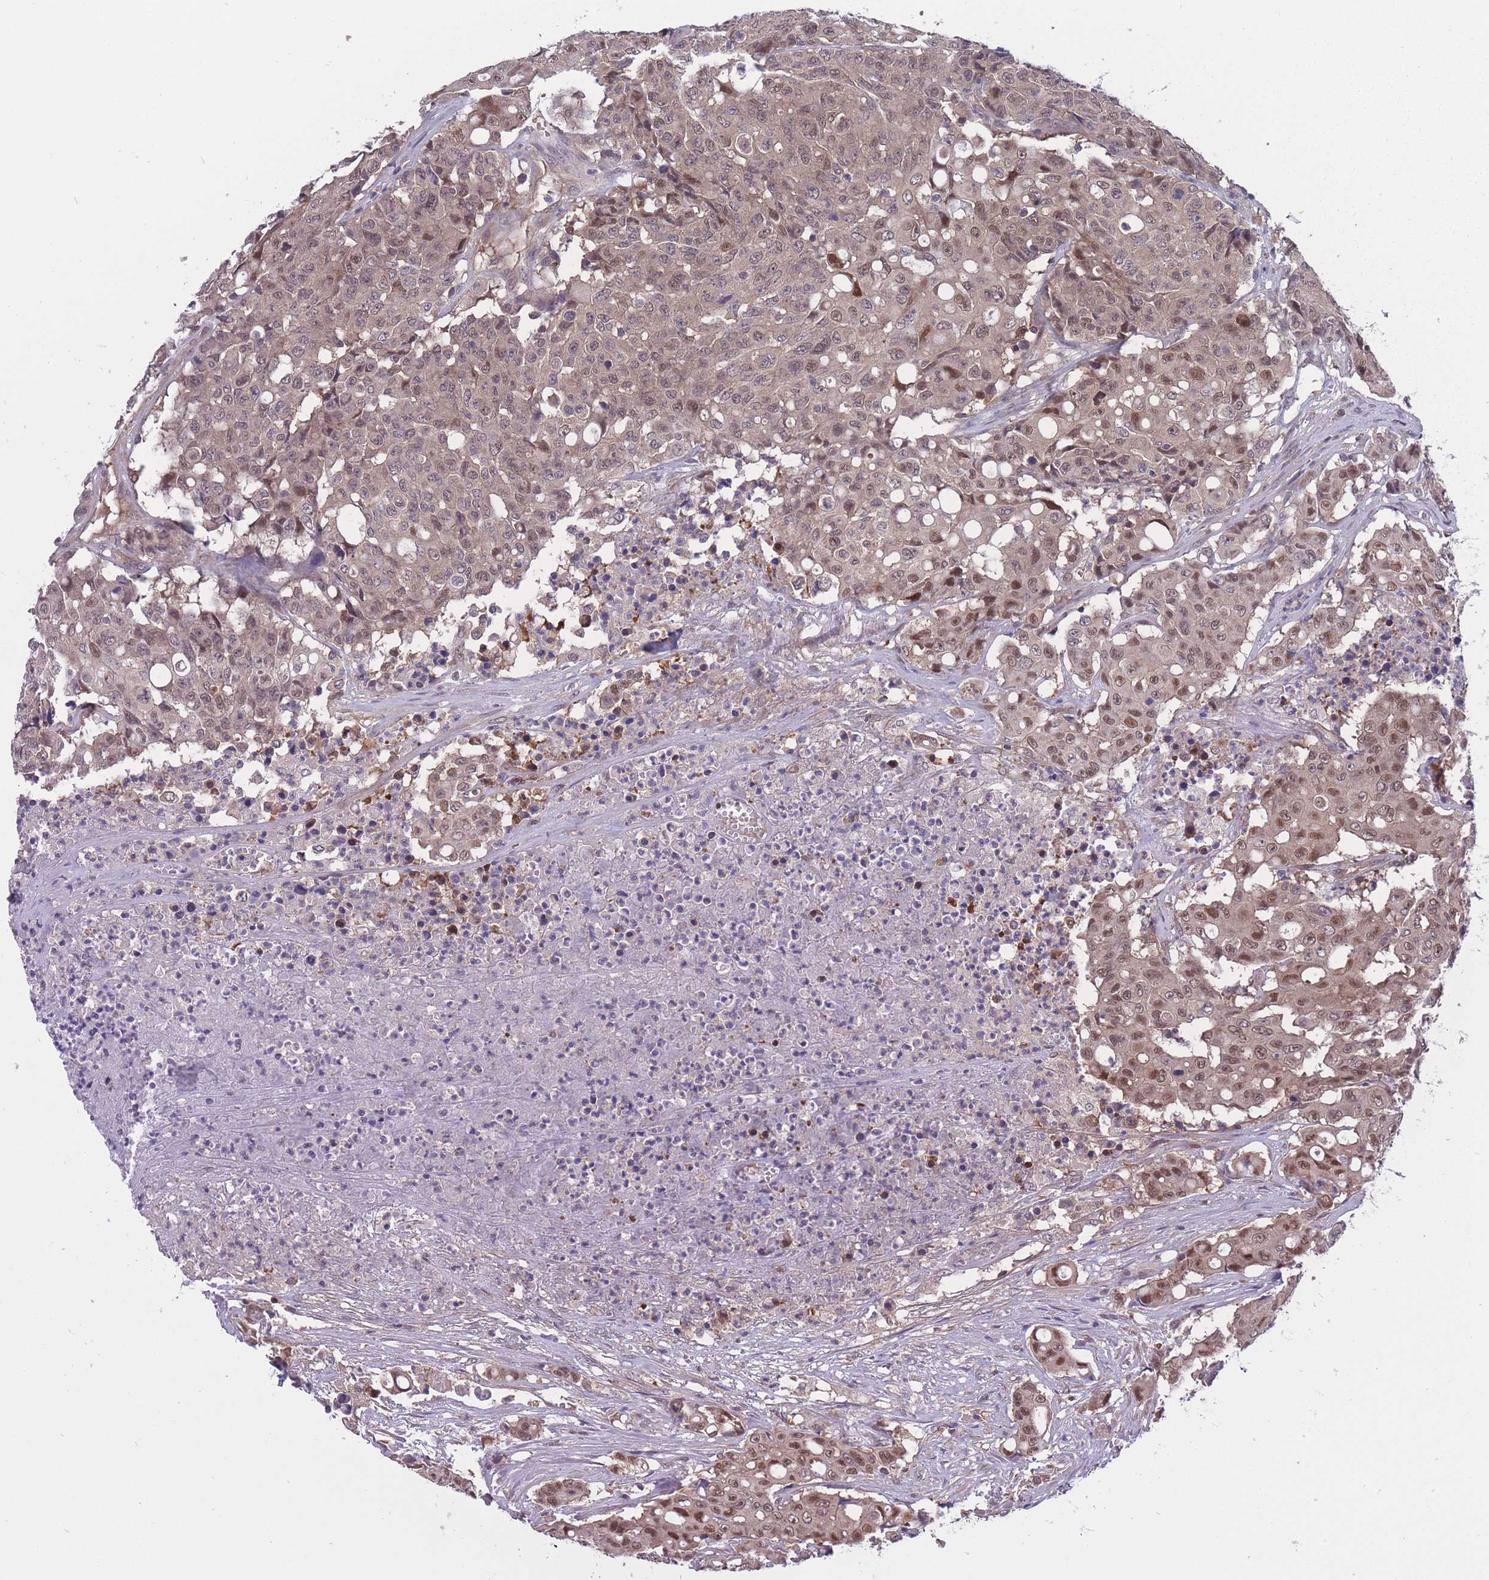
{"staining": {"intensity": "moderate", "quantity": ">75%", "location": "cytoplasmic/membranous,nuclear"}, "tissue": "colorectal cancer", "cell_type": "Tumor cells", "image_type": "cancer", "snomed": [{"axis": "morphology", "description": "Adenocarcinoma, NOS"}, {"axis": "topography", "description": "Colon"}], "caption": "Moderate cytoplasmic/membranous and nuclear protein staining is present in about >75% of tumor cells in adenocarcinoma (colorectal). The protein is stained brown, and the nuclei are stained in blue (DAB (3,3'-diaminobenzidine) IHC with brightfield microscopy, high magnification).", "gene": "UBE2N", "patient": {"sex": "male", "age": 51}}